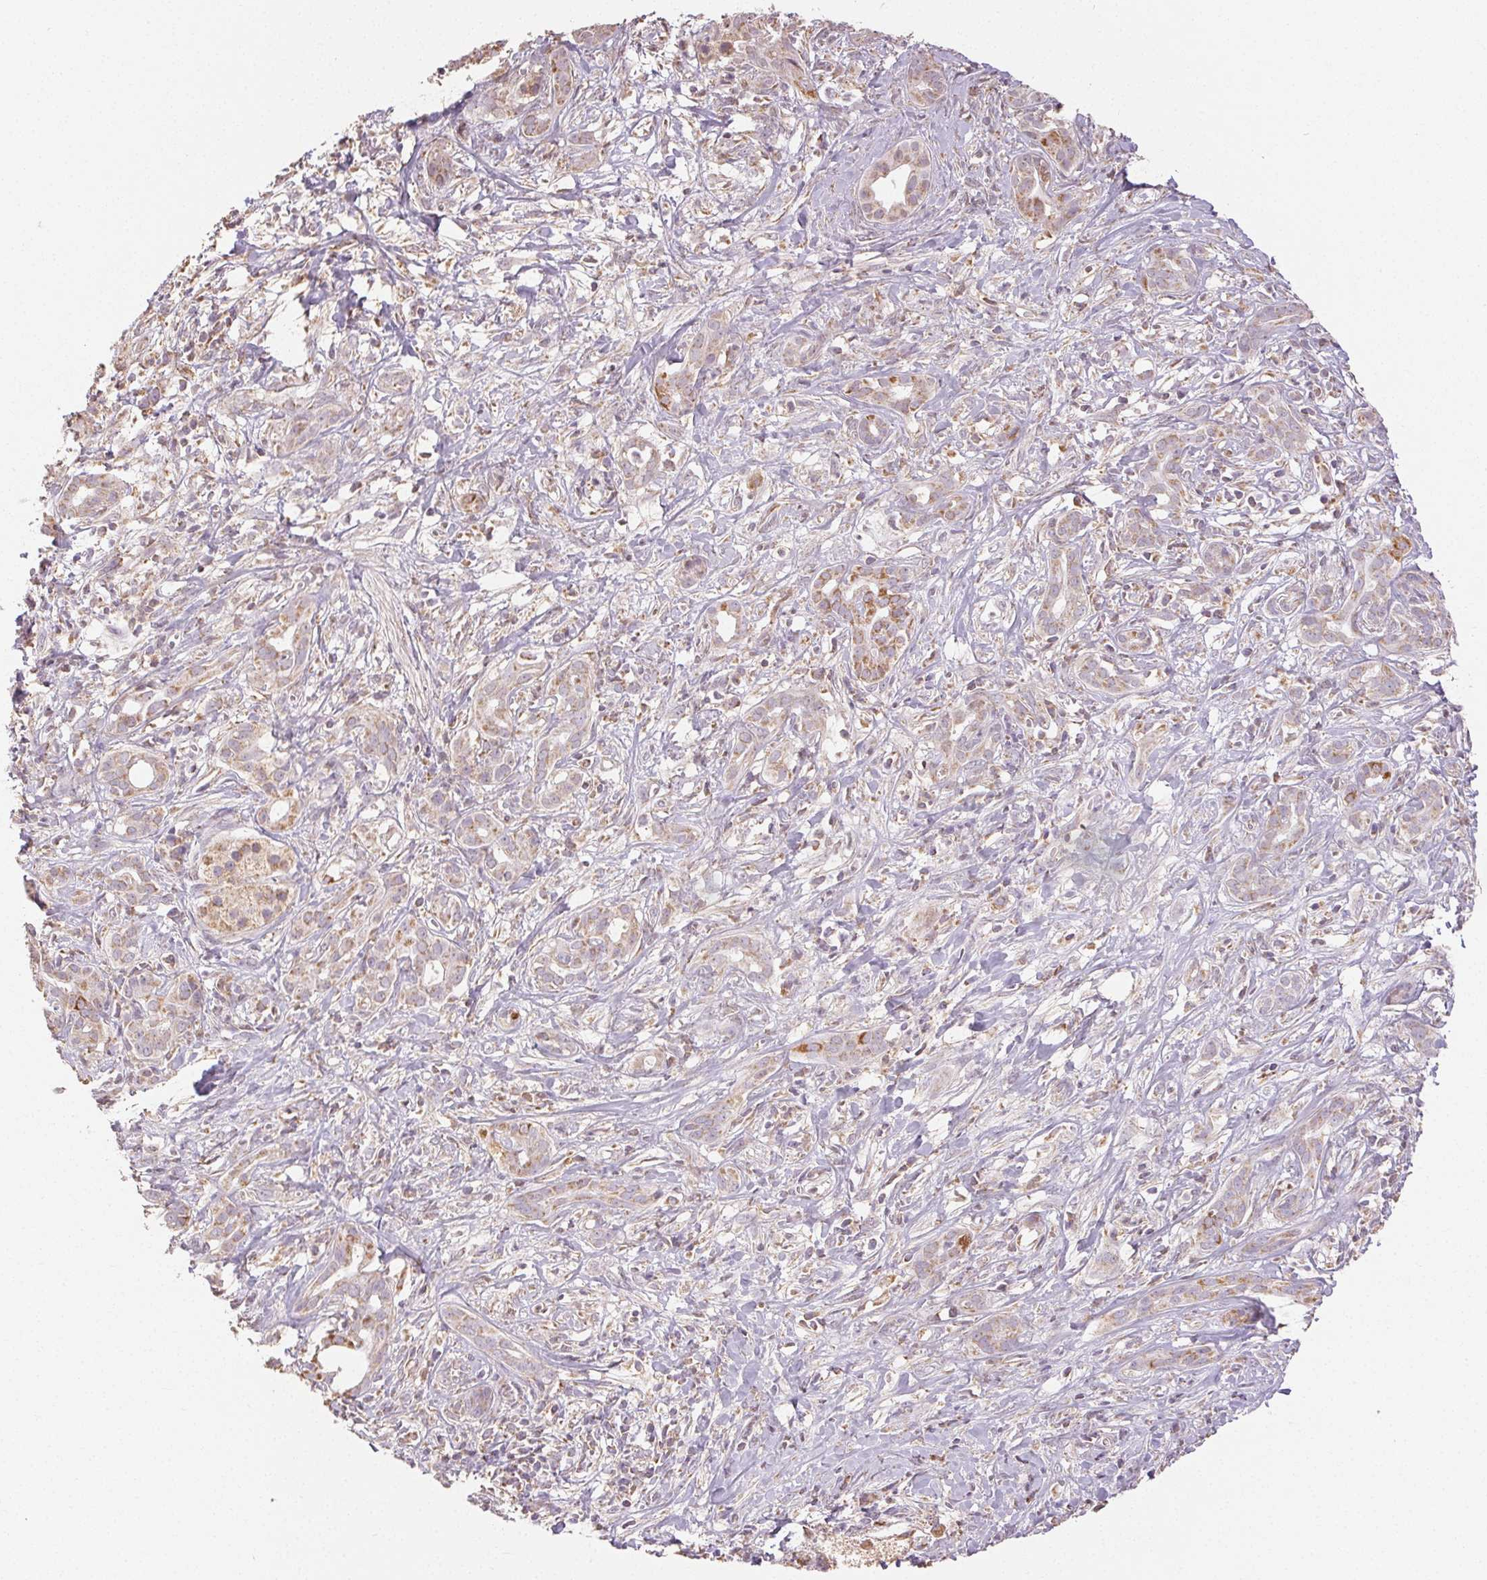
{"staining": {"intensity": "strong", "quantity": "<25%", "location": "cytoplasmic/membranous"}, "tissue": "pancreatic cancer", "cell_type": "Tumor cells", "image_type": "cancer", "snomed": [{"axis": "morphology", "description": "Adenocarcinoma, NOS"}, {"axis": "topography", "description": "Pancreas"}], "caption": "High-magnification brightfield microscopy of pancreatic cancer stained with DAB (3,3'-diaminobenzidine) (brown) and counterstained with hematoxylin (blue). tumor cells exhibit strong cytoplasmic/membranous staining is seen in about<25% of cells.", "gene": "CLASP1", "patient": {"sex": "male", "age": 61}}